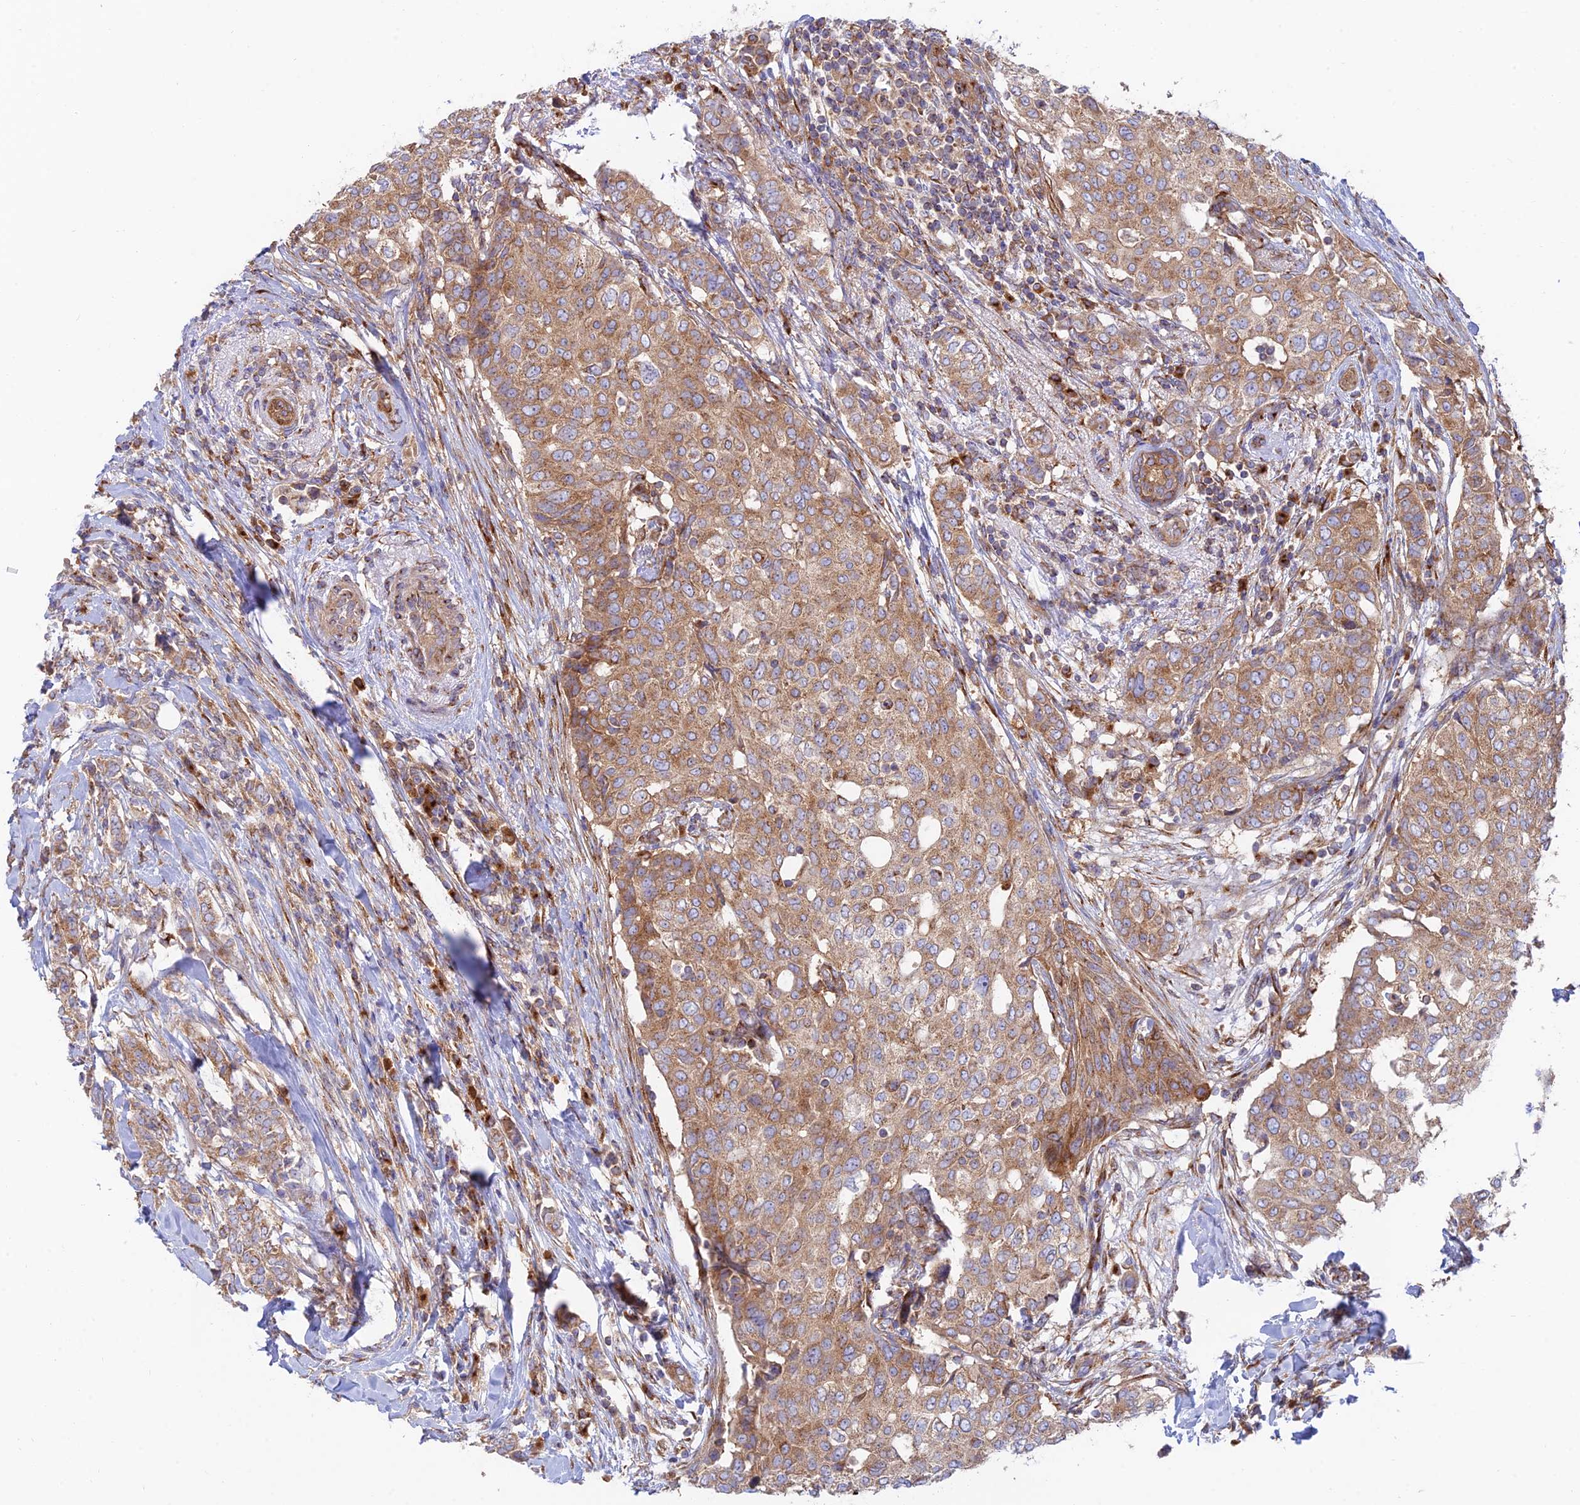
{"staining": {"intensity": "moderate", "quantity": ">75%", "location": "cytoplasmic/membranous"}, "tissue": "breast cancer", "cell_type": "Tumor cells", "image_type": "cancer", "snomed": [{"axis": "morphology", "description": "Lobular carcinoma"}, {"axis": "topography", "description": "Breast"}], "caption": "IHC (DAB) staining of breast cancer exhibits moderate cytoplasmic/membranous protein staining in about >75% of tumor cells.", "gene": "GOLGA3", "patient": {"sex": "female", "age": 51}}